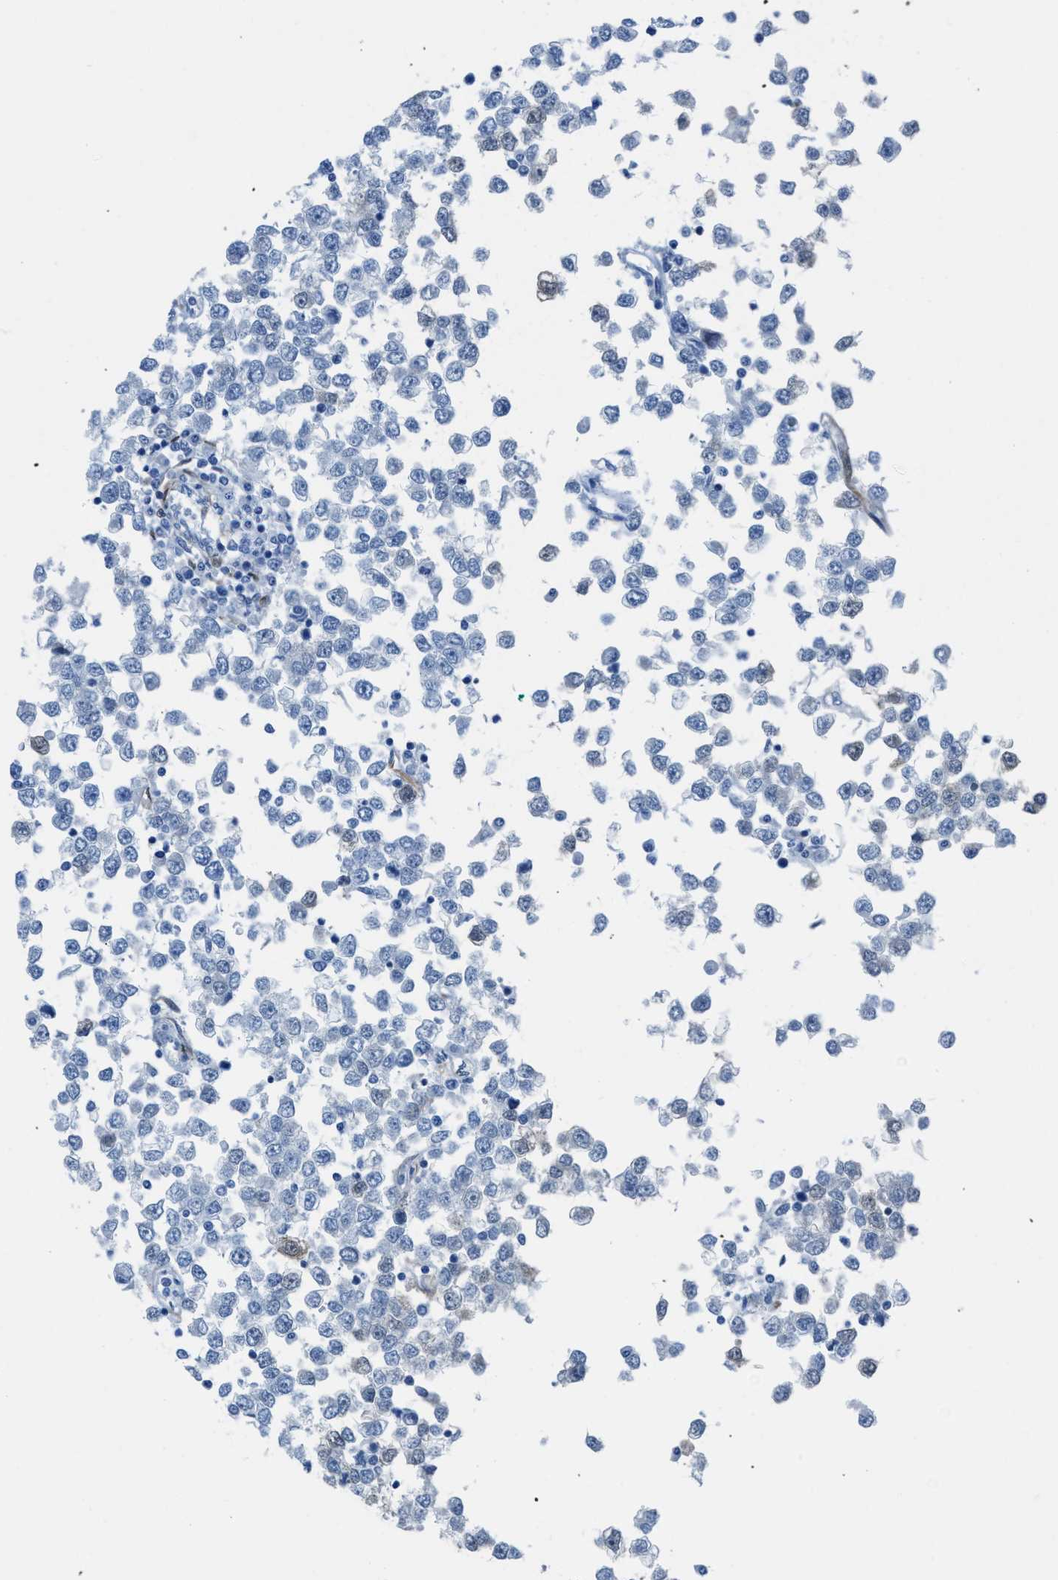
{"staining": {"intensity": "negative", "quantity": "none", "location": "none"}, "tissue": "testis cancer", "cell_type": "Tumor cells", "image_type": "cancer", "snomed": [{"axis": "morphology", "description": "Seminoma, NOS"}, {"axis": "topography", "description": "Testis"}], "caption": "IHC photomicrograph of neoplastic tissue: human seminoma (testis) stained with DAB reveals no significant protein staining in tumor cells. (DAB (3,3'-diaminobenzidine) immunohistochemistry visualized using brightfield microscopy, high magnification).", "gene": "CDKN2A", "patient": {"sex": "male", "age": 65}}